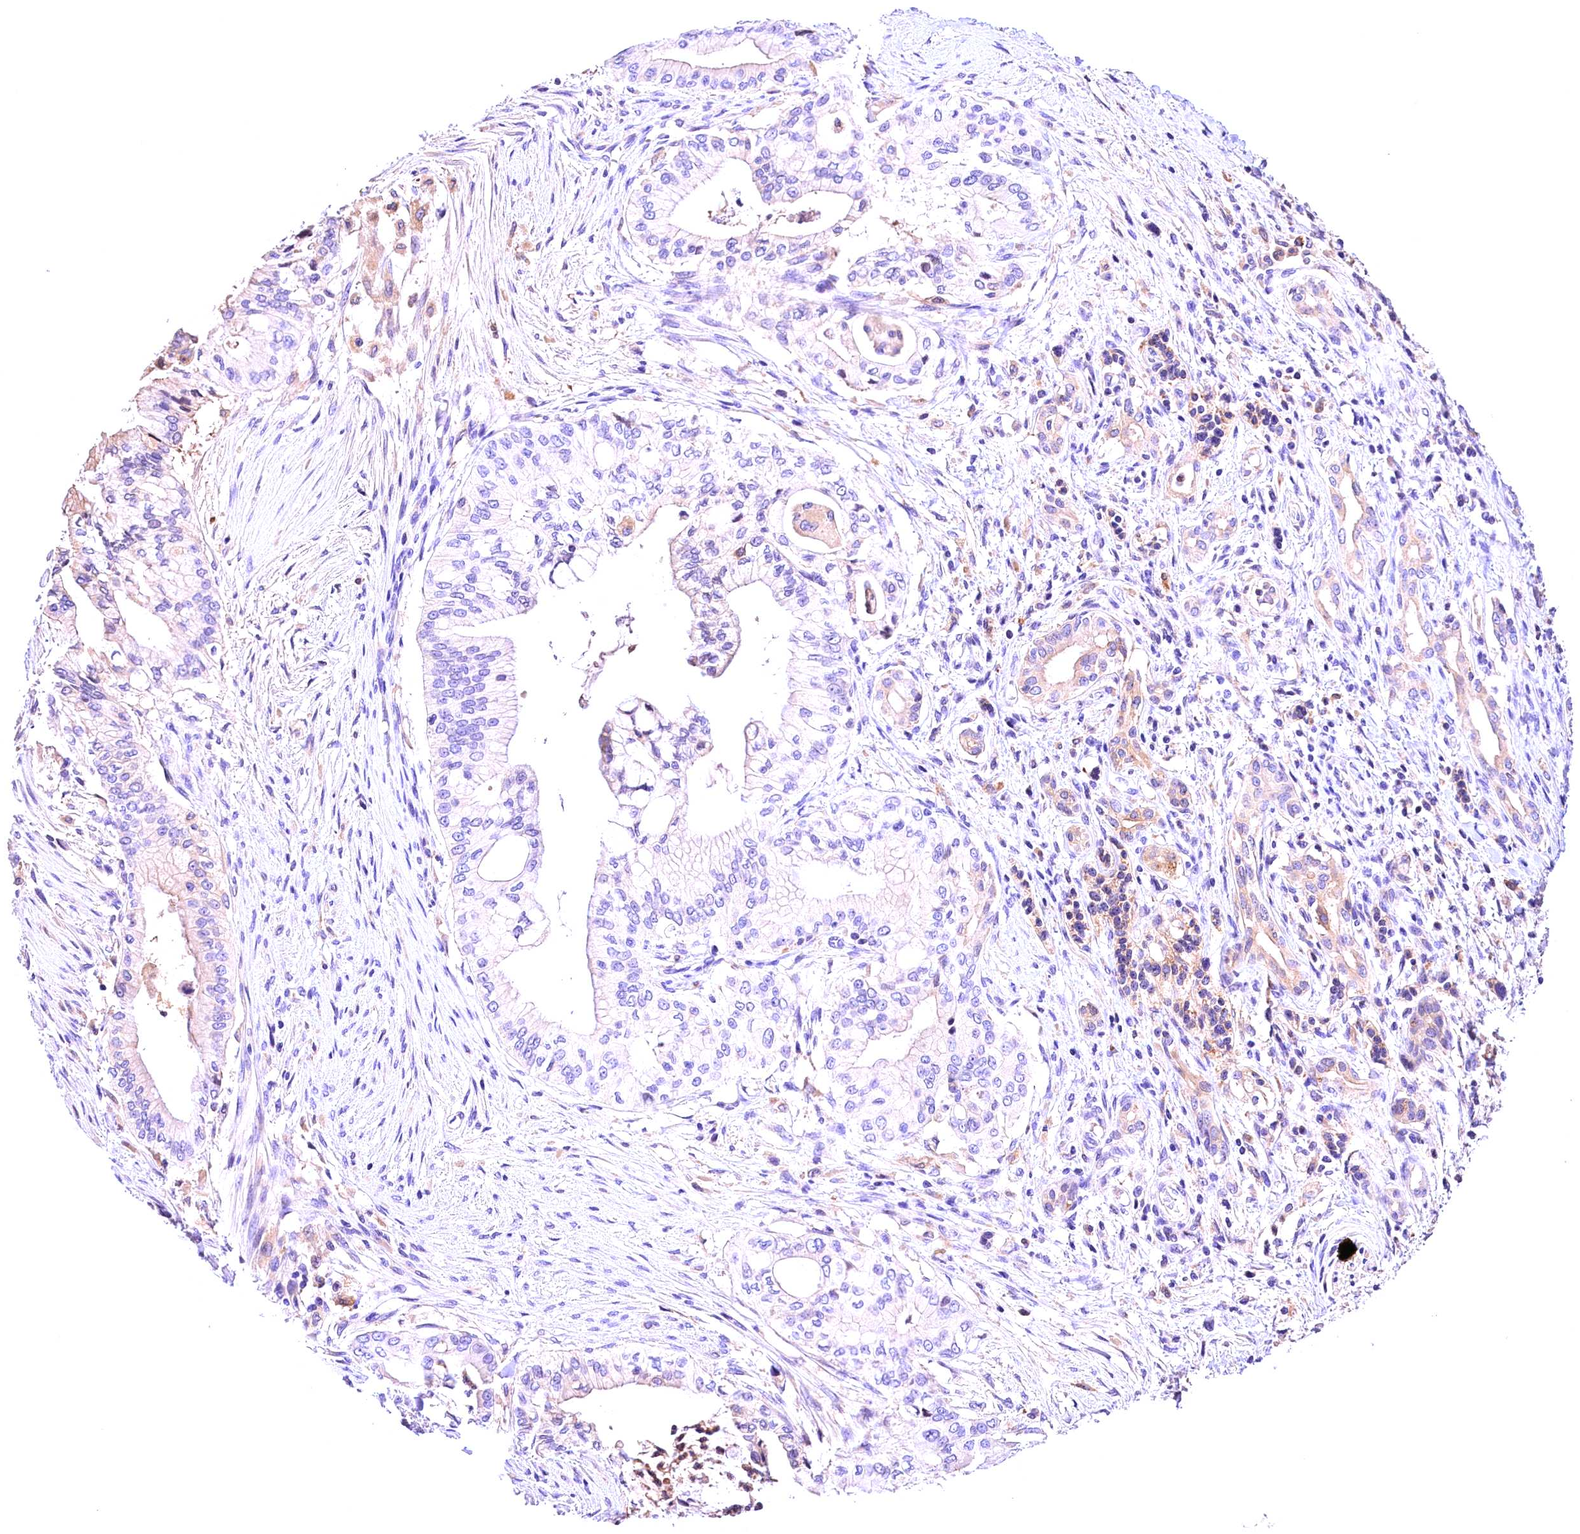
{"staining": {"intensity": "negative", "quantity": "none", "location": "none"}, "tissue": "pancreatic cancer", "cell_type": "Tumor cells", "image_type": "cancer", "snomed": [{"axis": "morphology", "description": "Adenocarcinoma, NOS"}, {"axis": "topography", "description": "Pancreas"}], "caption": "This is a histopathology image of immunohistochemistry (IHC) staining of pancreatic adenocarcinoma, which shows no staining in tumor cells.", "gene": "ARMC6", "patient": {"sex": "male", "age": 46}}